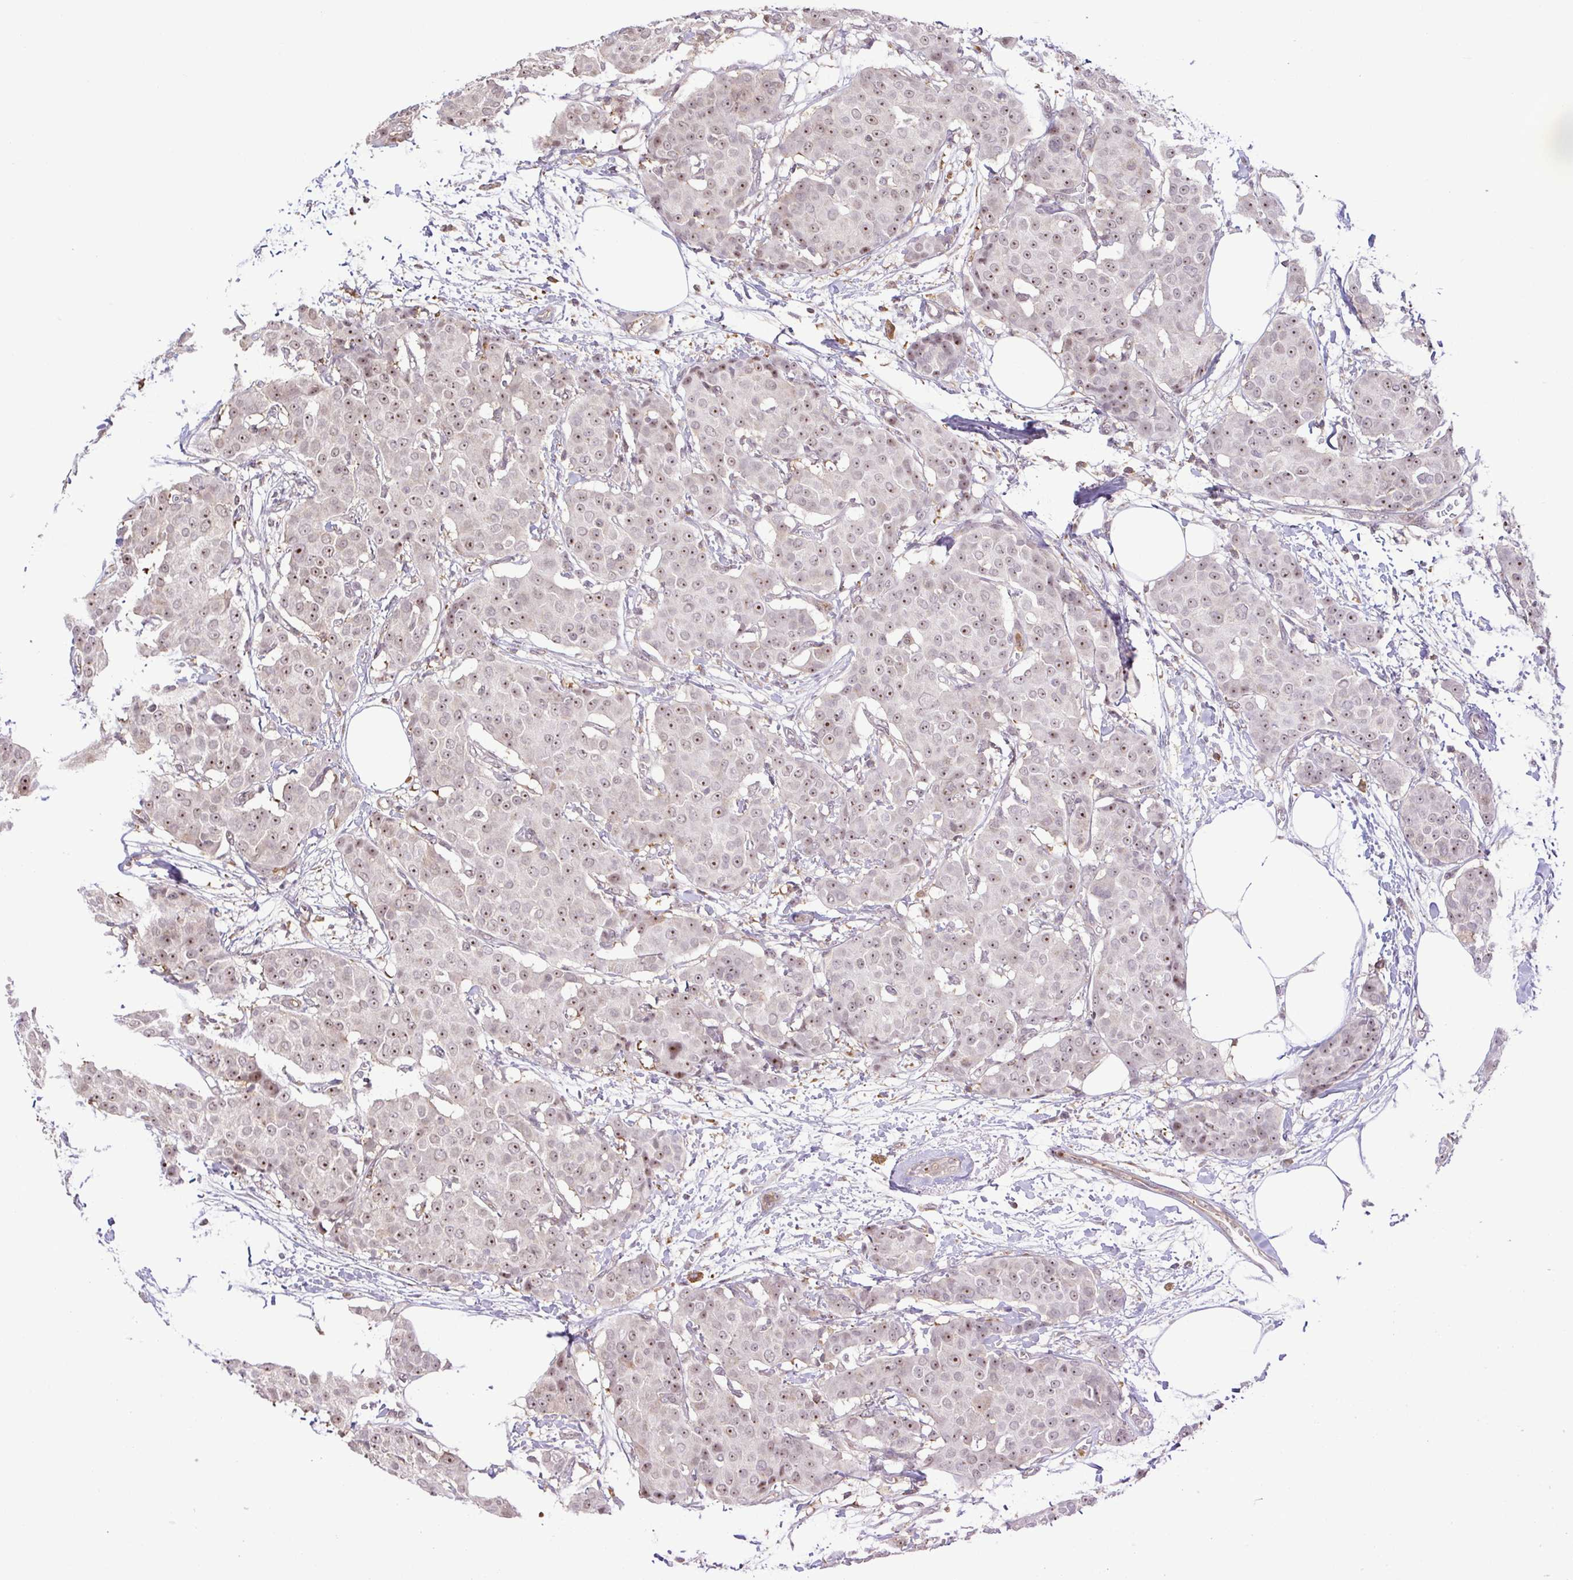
{"staining": {"intensity": "weak", "quantity": "25%-75%", "location": "nuclear"}, "tissue": "breast cancer", "cell_type": "Tumor cells", "image_type": "cancer", "snomed": [{"axis": "morphology", "description": "Duct carcinoma"}, {"axis": "topography", "description": "Breast"}], "caption": "Immunohistochemistry (IHC) of human intraductal carcinoma (breast) displays low levels of weak nuclear expression in approximately 25%-75% of tumor cells. (Brightfield microscopy of DAB IHC at high magnification).", "gene": "RSL24D1", "patient": {"sex": "female", "age": 91}}